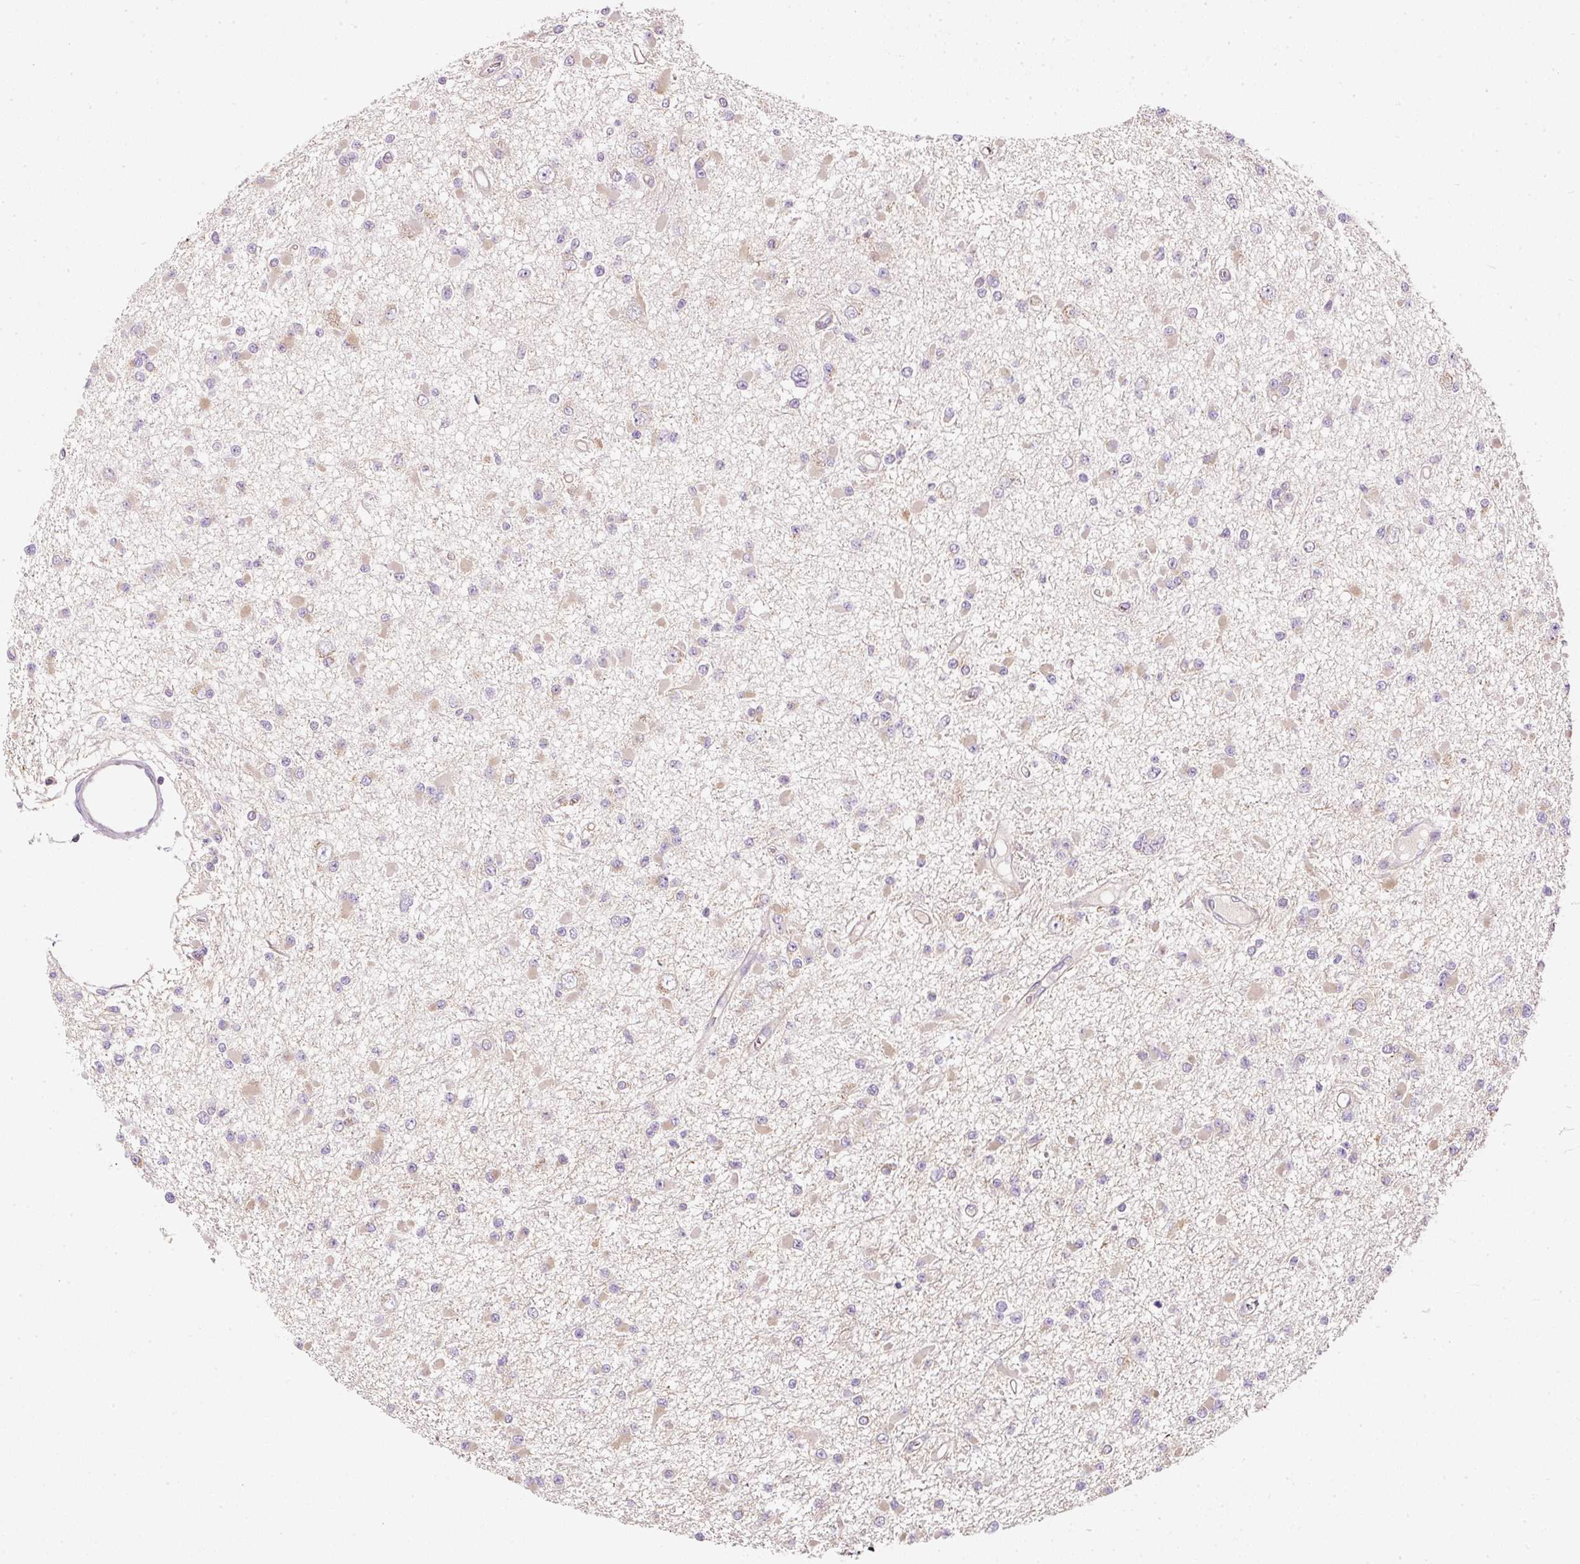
{"staining": {"intensity": "negative", "quantity": "none", "location": "none"}, "tissue": "glioma", "cell_type": "Tumor cells", "image_type": "cancer", "snomed": [{"axis": "morphology", "description": "Glioma, malignant, Low grade"}, {"axis": "topography", "description": "Brain"}], "caption": "Malignant glioma (low-grade) was stained to show a protein in brown. There is no significant expression in tumor cells.", "gene": "RNF167", "patient": {"sex": "female", "age": 22}}